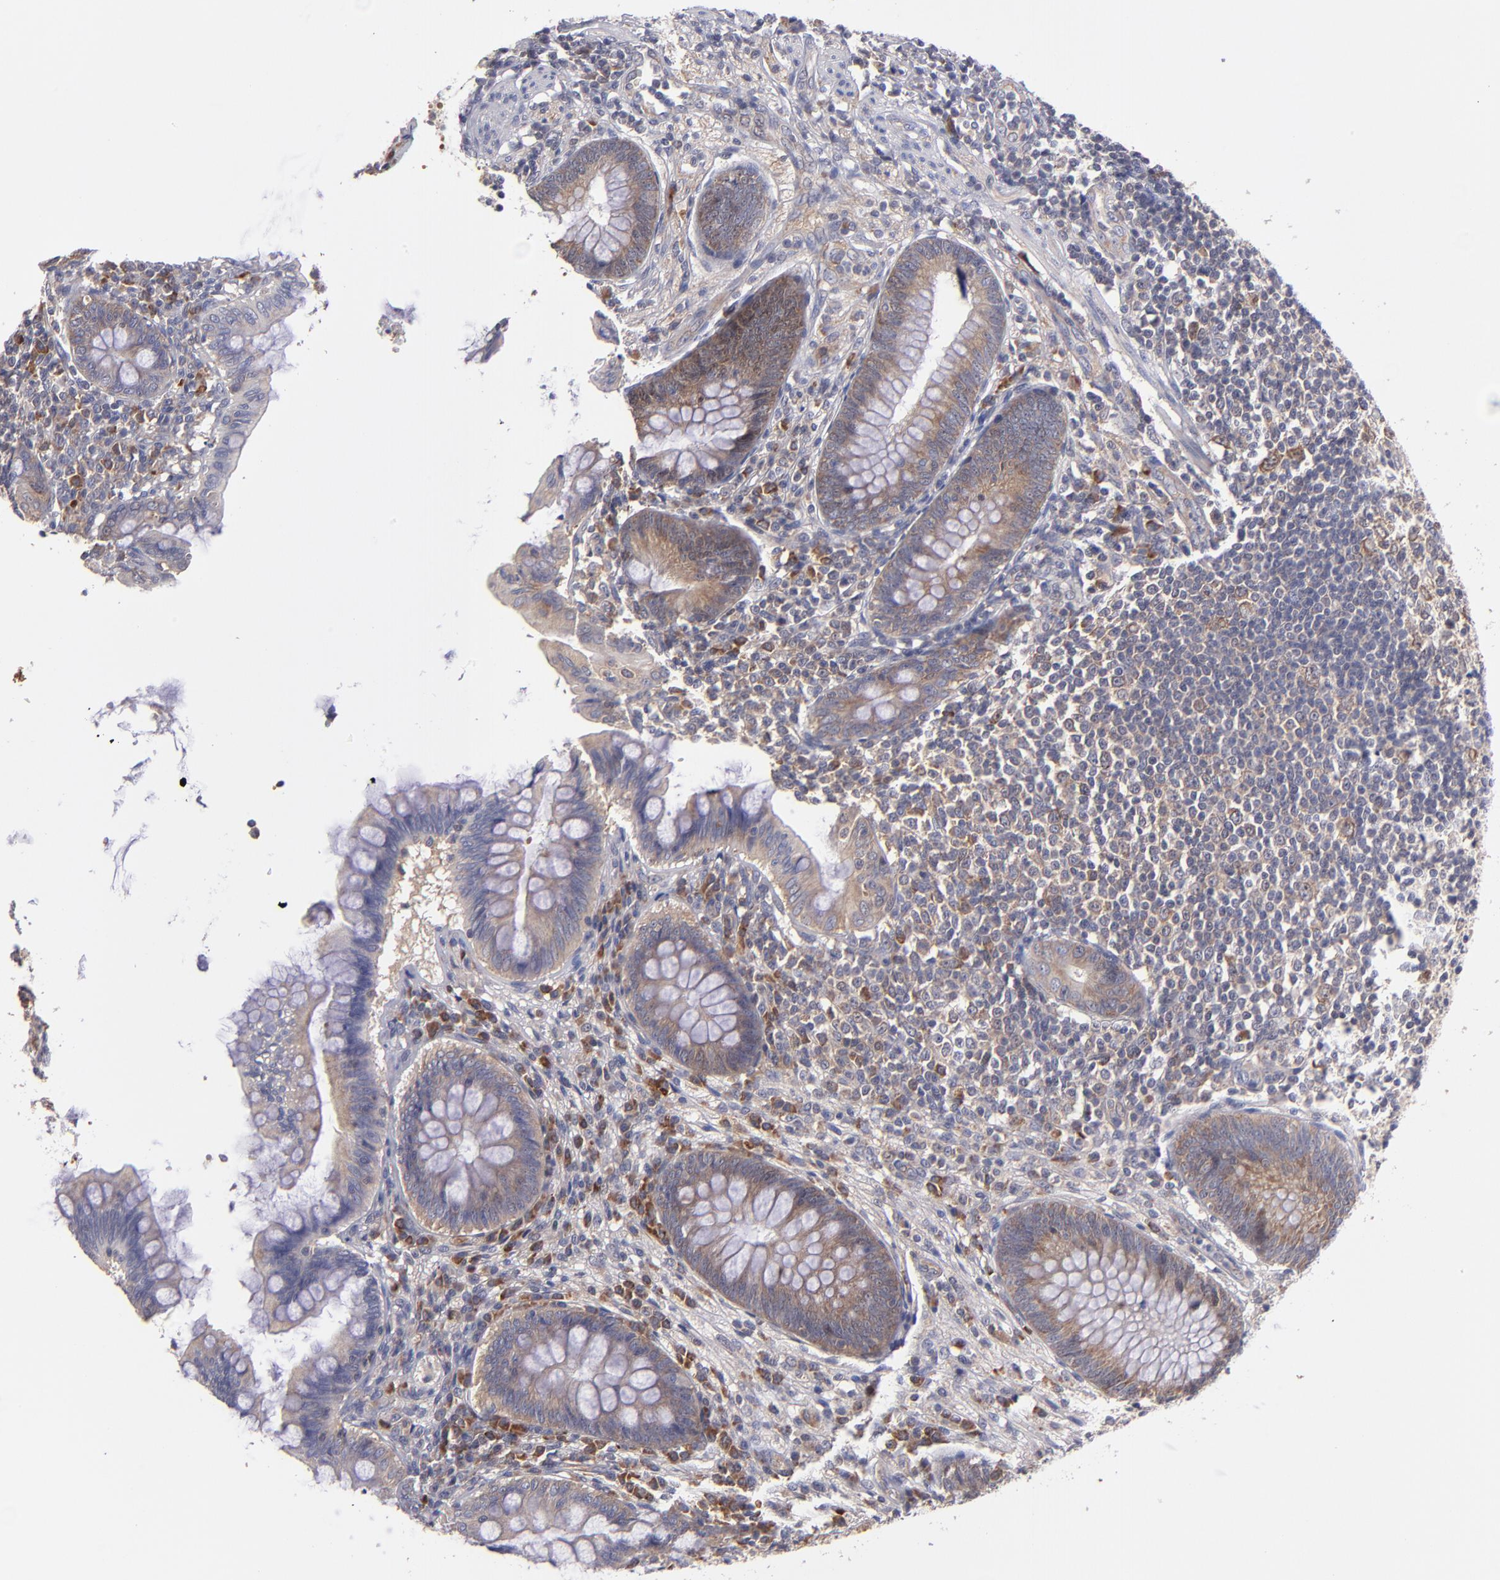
{"staining": {"intensity": "moderate", "quantity": ">75%", "location": "cytoplasmic/membranous"}, "tissue": "appendix", "cell_type": "Glandular cells", "image_type": "normal", "snomed": [{"axis": "morphology", "description": "Normal tissue, NOS"}, {"axis": "topography", "description": "Appendix"}], "caption": "Immunohistochemical staining of normal appendix exhibits medium levels of moderate cytoplasmic/membranous positivity in approximately >75% of glandular cells.", "gene": "EIF3L", "patient": {"sex": "female", "age": 66}}